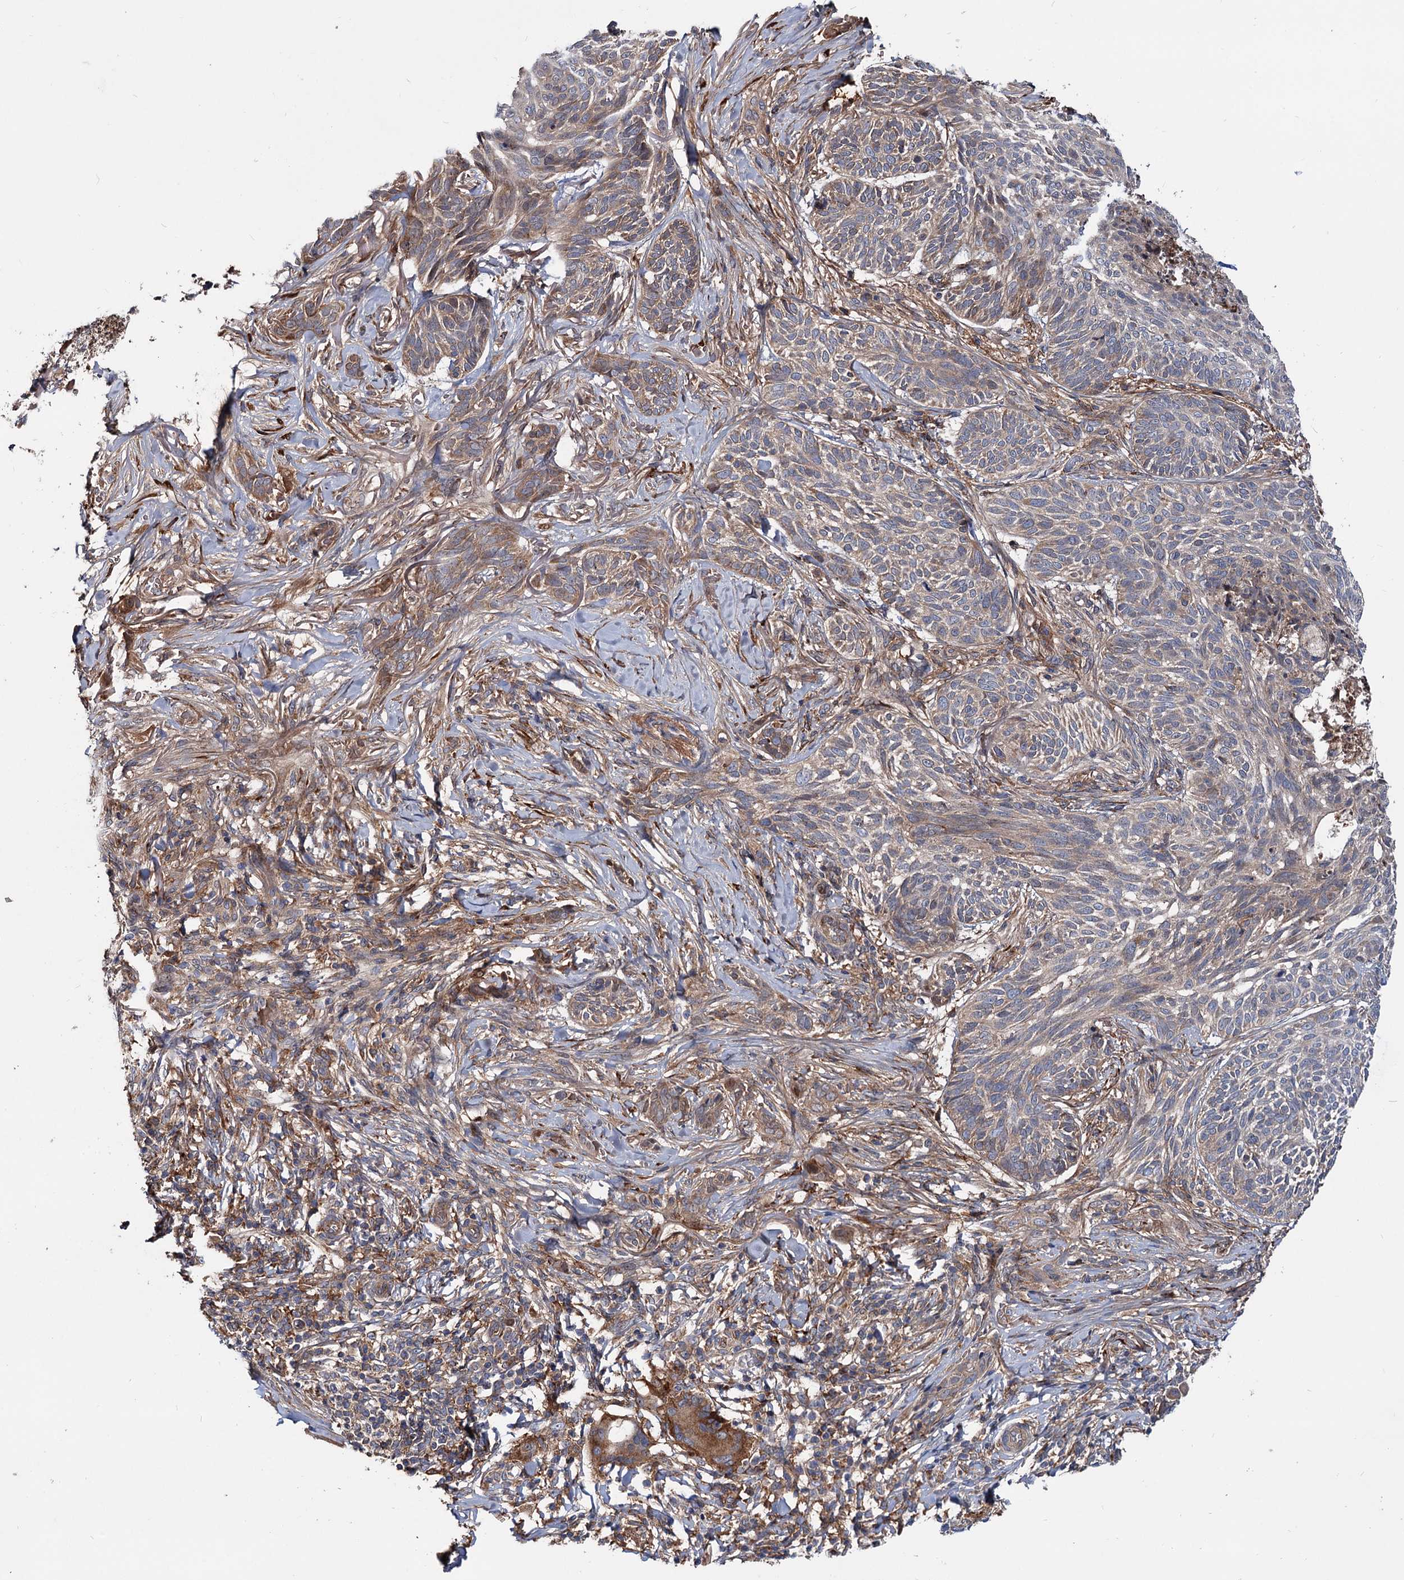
{"staining": {"intensity": "moderate", "quantity": ">75%", "location": "cytoplasmic/membranous"}, "tissue": "skin cancer", "cell_type": "Tumor cells", "image_type": "cancer", "snomed": [{"axis": "morphology", "description": "Normal tissue, NOS"}, {"axis": "morphology", "description": "Basal cell carcinoma"}, {"axis": "topography", "description": "Skin"}], "caption": "Protein staining of basal cell carcinoma (skin) tissue reveals moderate cytoplasmic/membranous positivity in approximately >75% of tumor cells. (brown staining indicates protein expression, while blue staining denotes nuclei).", "gene": "RNF111", "patient": {"sex": "male", "age": 66}}